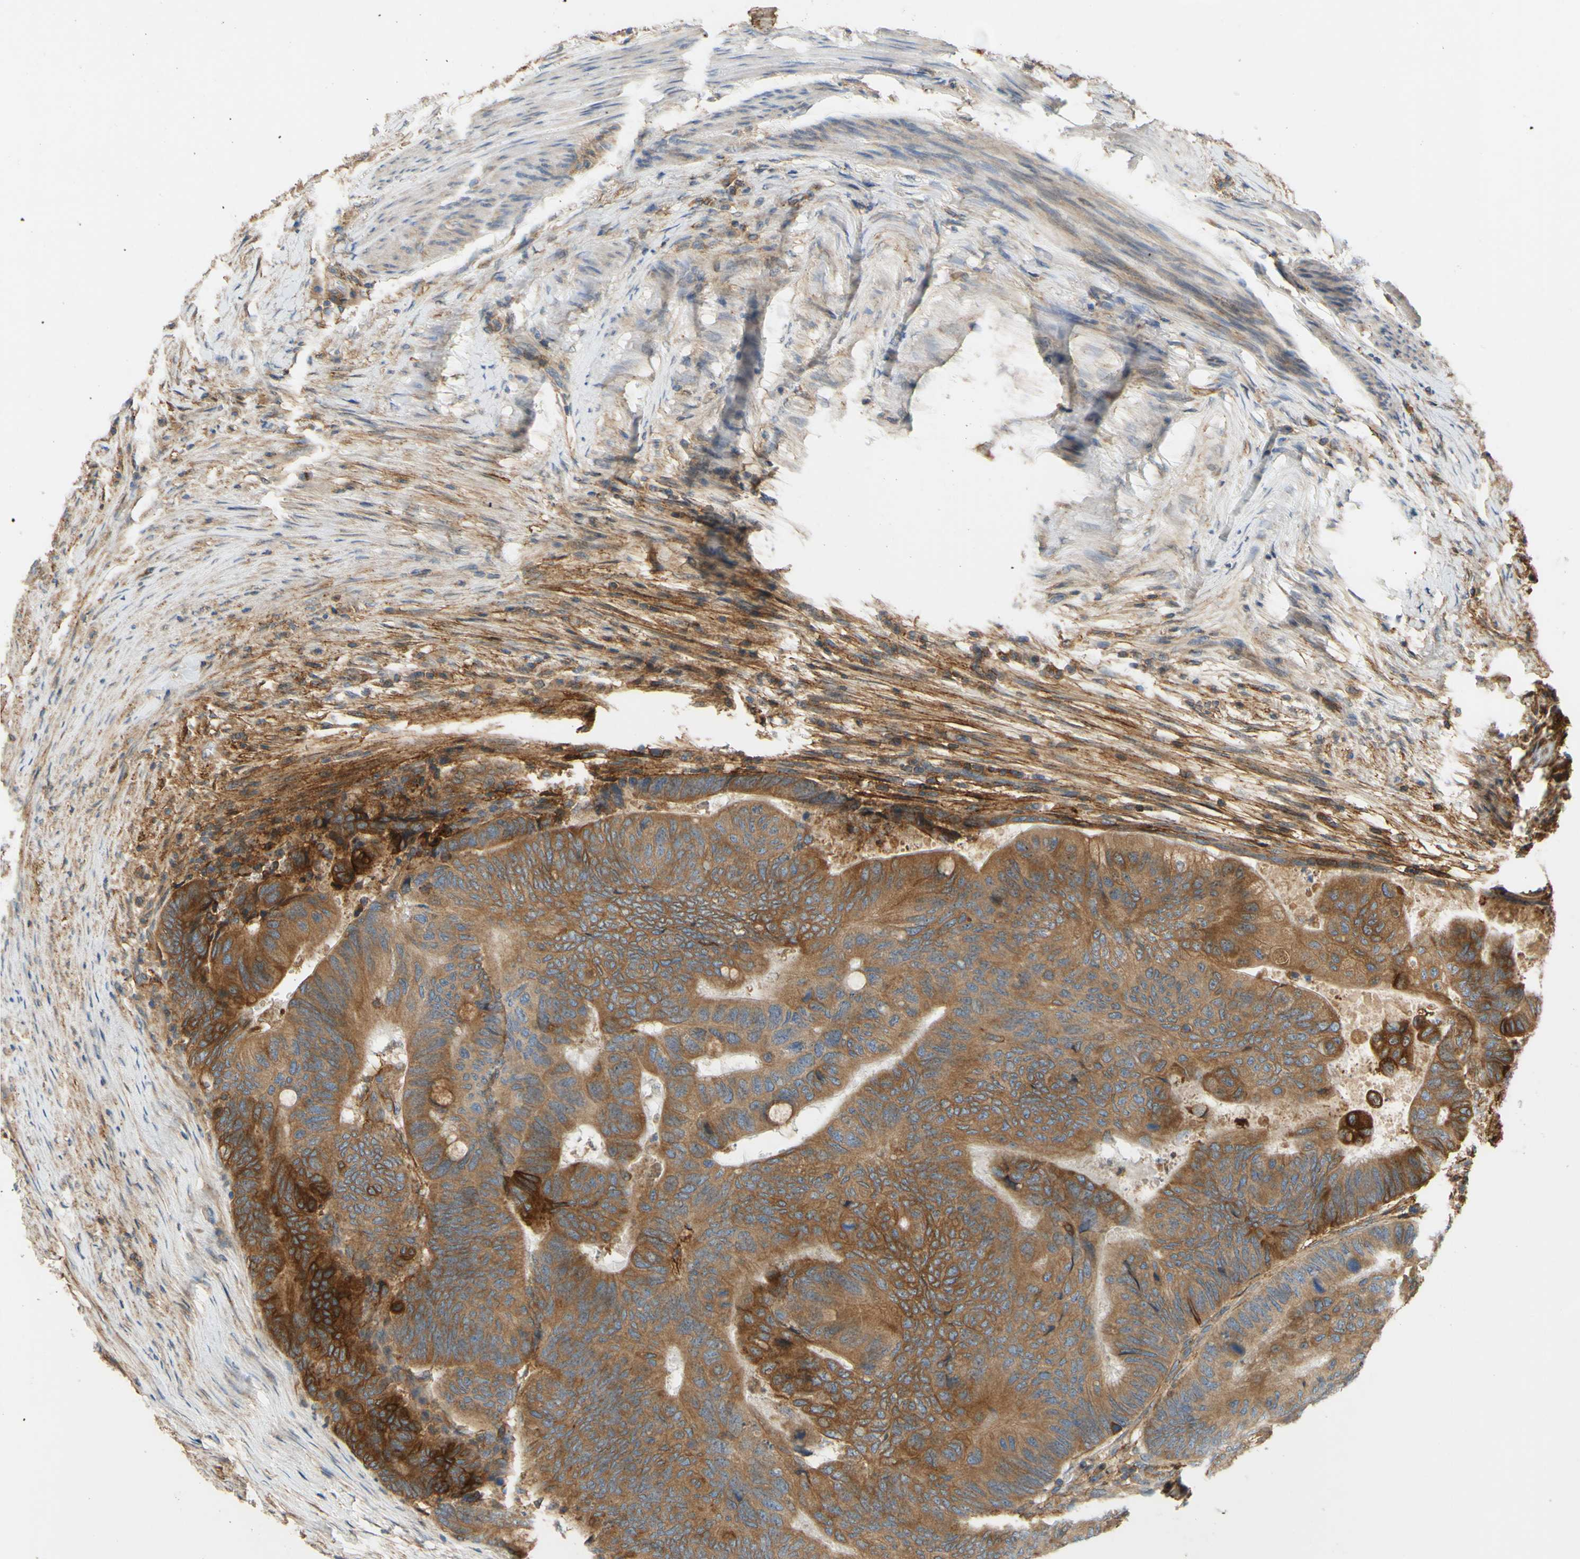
{"staining": {"intensity": "moderate", "quantity": ">75%", "location": "cytoplasmic/membranous"}, "tissue": "colorectal cancer", "cell_type": "Tumor cells", "image_type": "cancer", "snomed": [{"axis": "morphology", "description": "Normal tissue, NOS"}, {"axis": "morphology", "description": "Adenocarcinoma, NOS"}, {"axis": "topography", "description": "Rectum"}, {"axis": "topography", "description": "Peripheral nerve tissue"}], "caption": "Colorectal adenocarcinoma stained for a protein reveals moderate cytoplasmic/membranous positivity in tumor cells. Using DAB (brown) and hematoxylin (blue) stains, captured at high magnification using brightfield microscopy.", "gene": "POR", "patient": {"sex": "male", "age": 92}}